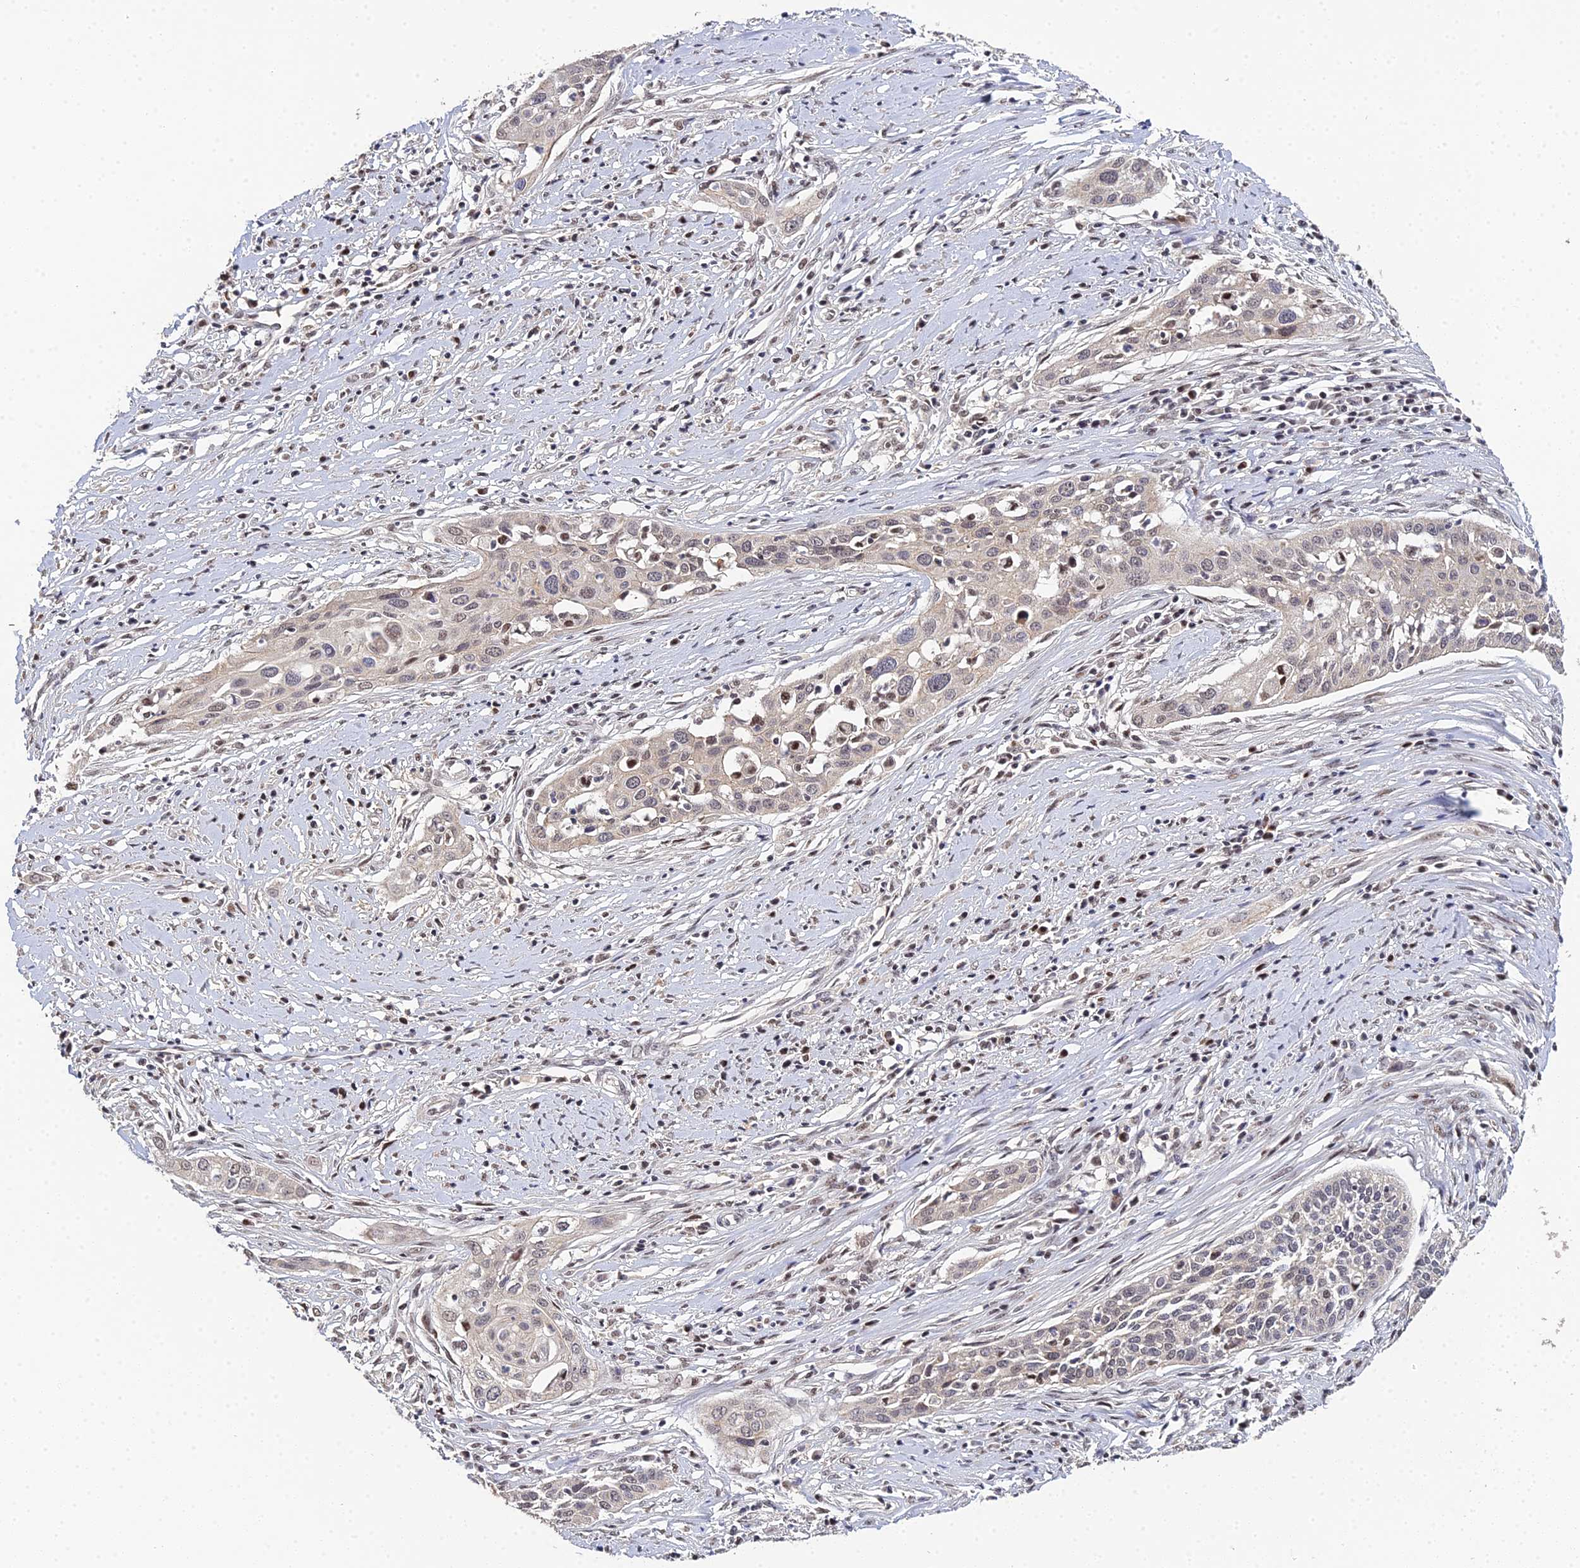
{"staining": {"intensity": "negative", "quantity": "none", "location": "none"}, "tissue": "cervical cancer", "cell_type": "Tumor cells", "image_type": "cancer", "snomed": [{"axis": "morphology", "description": "Squamous cell carcinoma, NOS"}, {"axis": "topography", "description": "Cervix"}], "caption": "Cervical squamous cell carcinoma stained for a protein using immunohistochemistry (IHC) reveals no positivity tumor cells.", "gene": "ERCC5", "patient": {"sex": "female", "age": 34}}